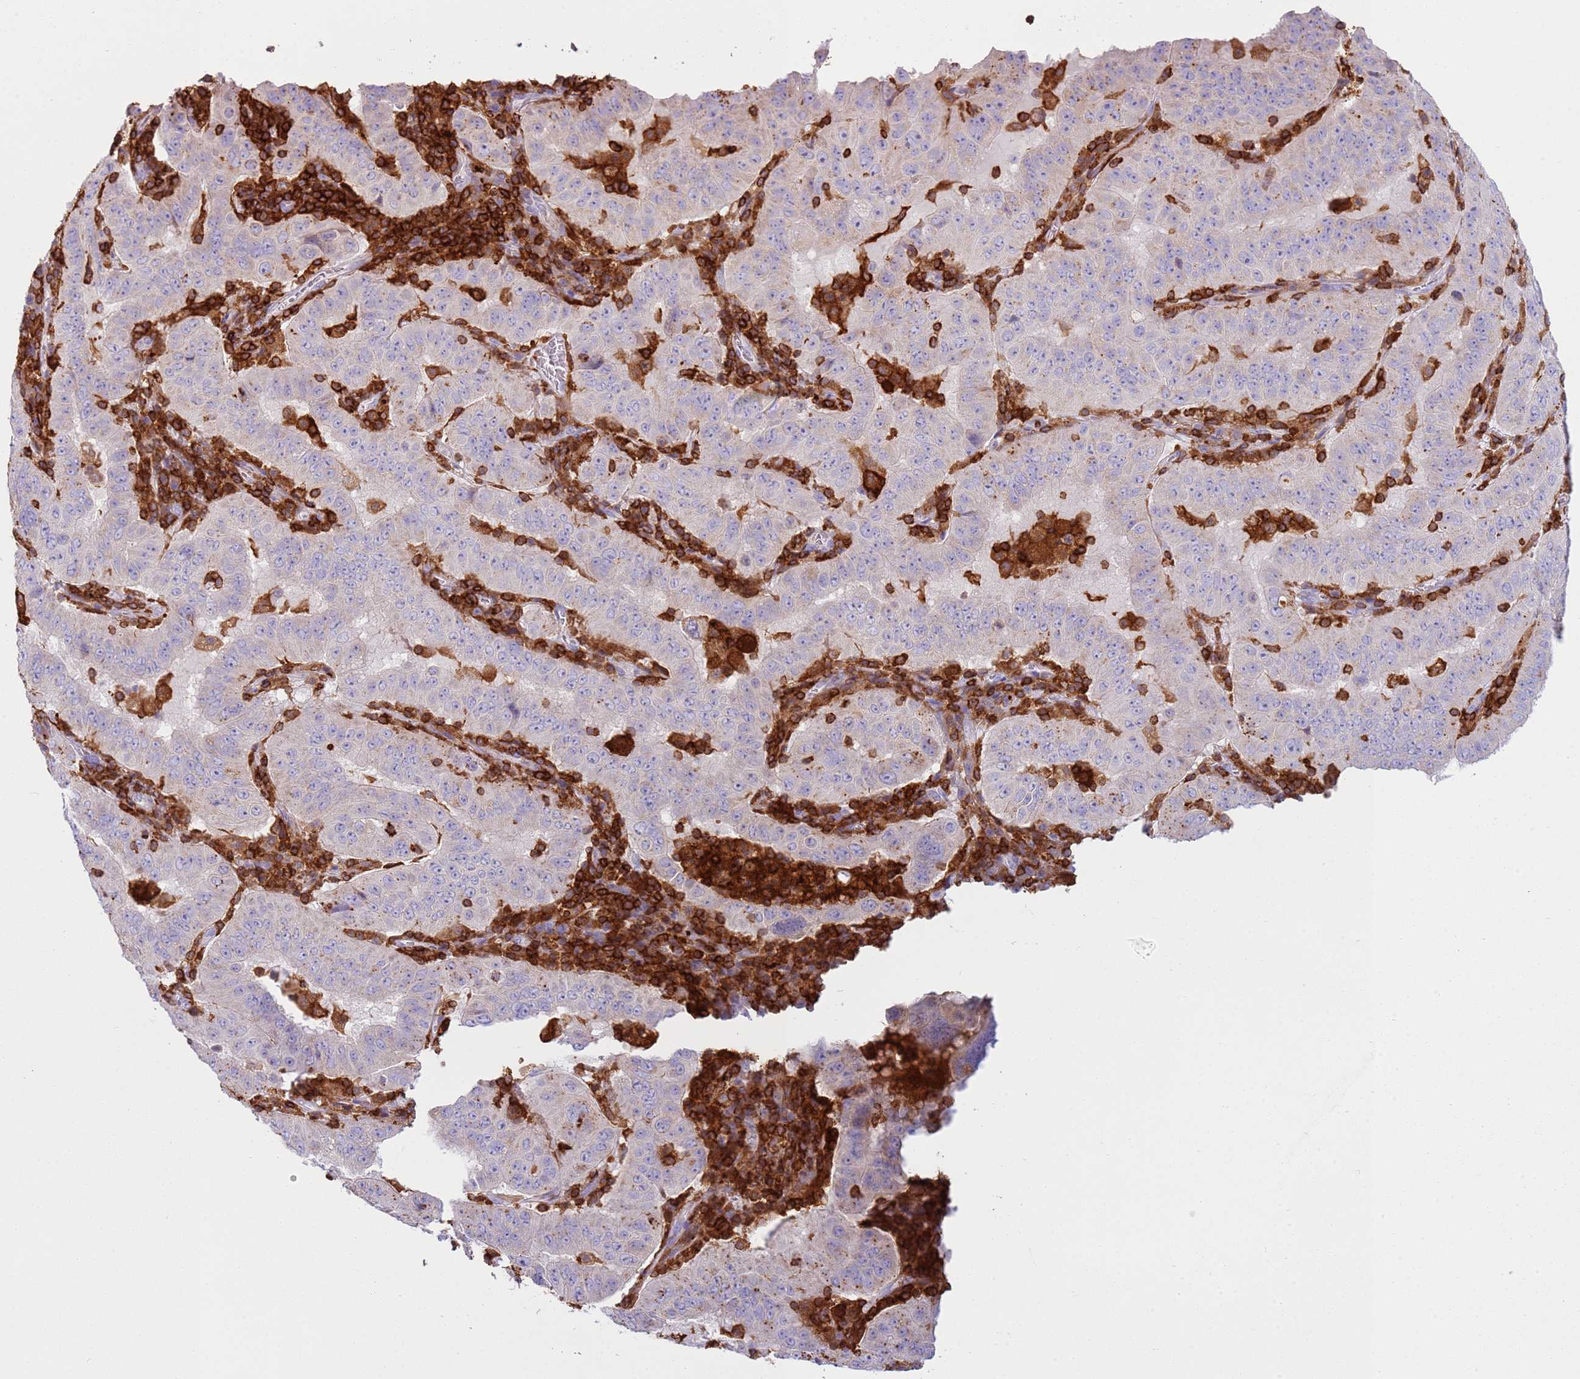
{"staining": {"intensity": "moderate", "quantity": "<25%", "location": "cytoplasmic/membranous"}, "tissue": "pancreatic cancer", "cell_type": "Tumor cells", "image_type": "cancer", "snomed": [{"axis": "morphology", "description": "Adenocarcinoma, NOS"}, {"axis": "topography", "description": "Pancreas"}], "caption": "Pancreatic cancer (adenocarcinoma) stained for a protein displays moderate cytoplasmic/membranous positivity in tumor cells.", "gene": "TTPAL", "patient": {"sex": "male", "age": 63}}